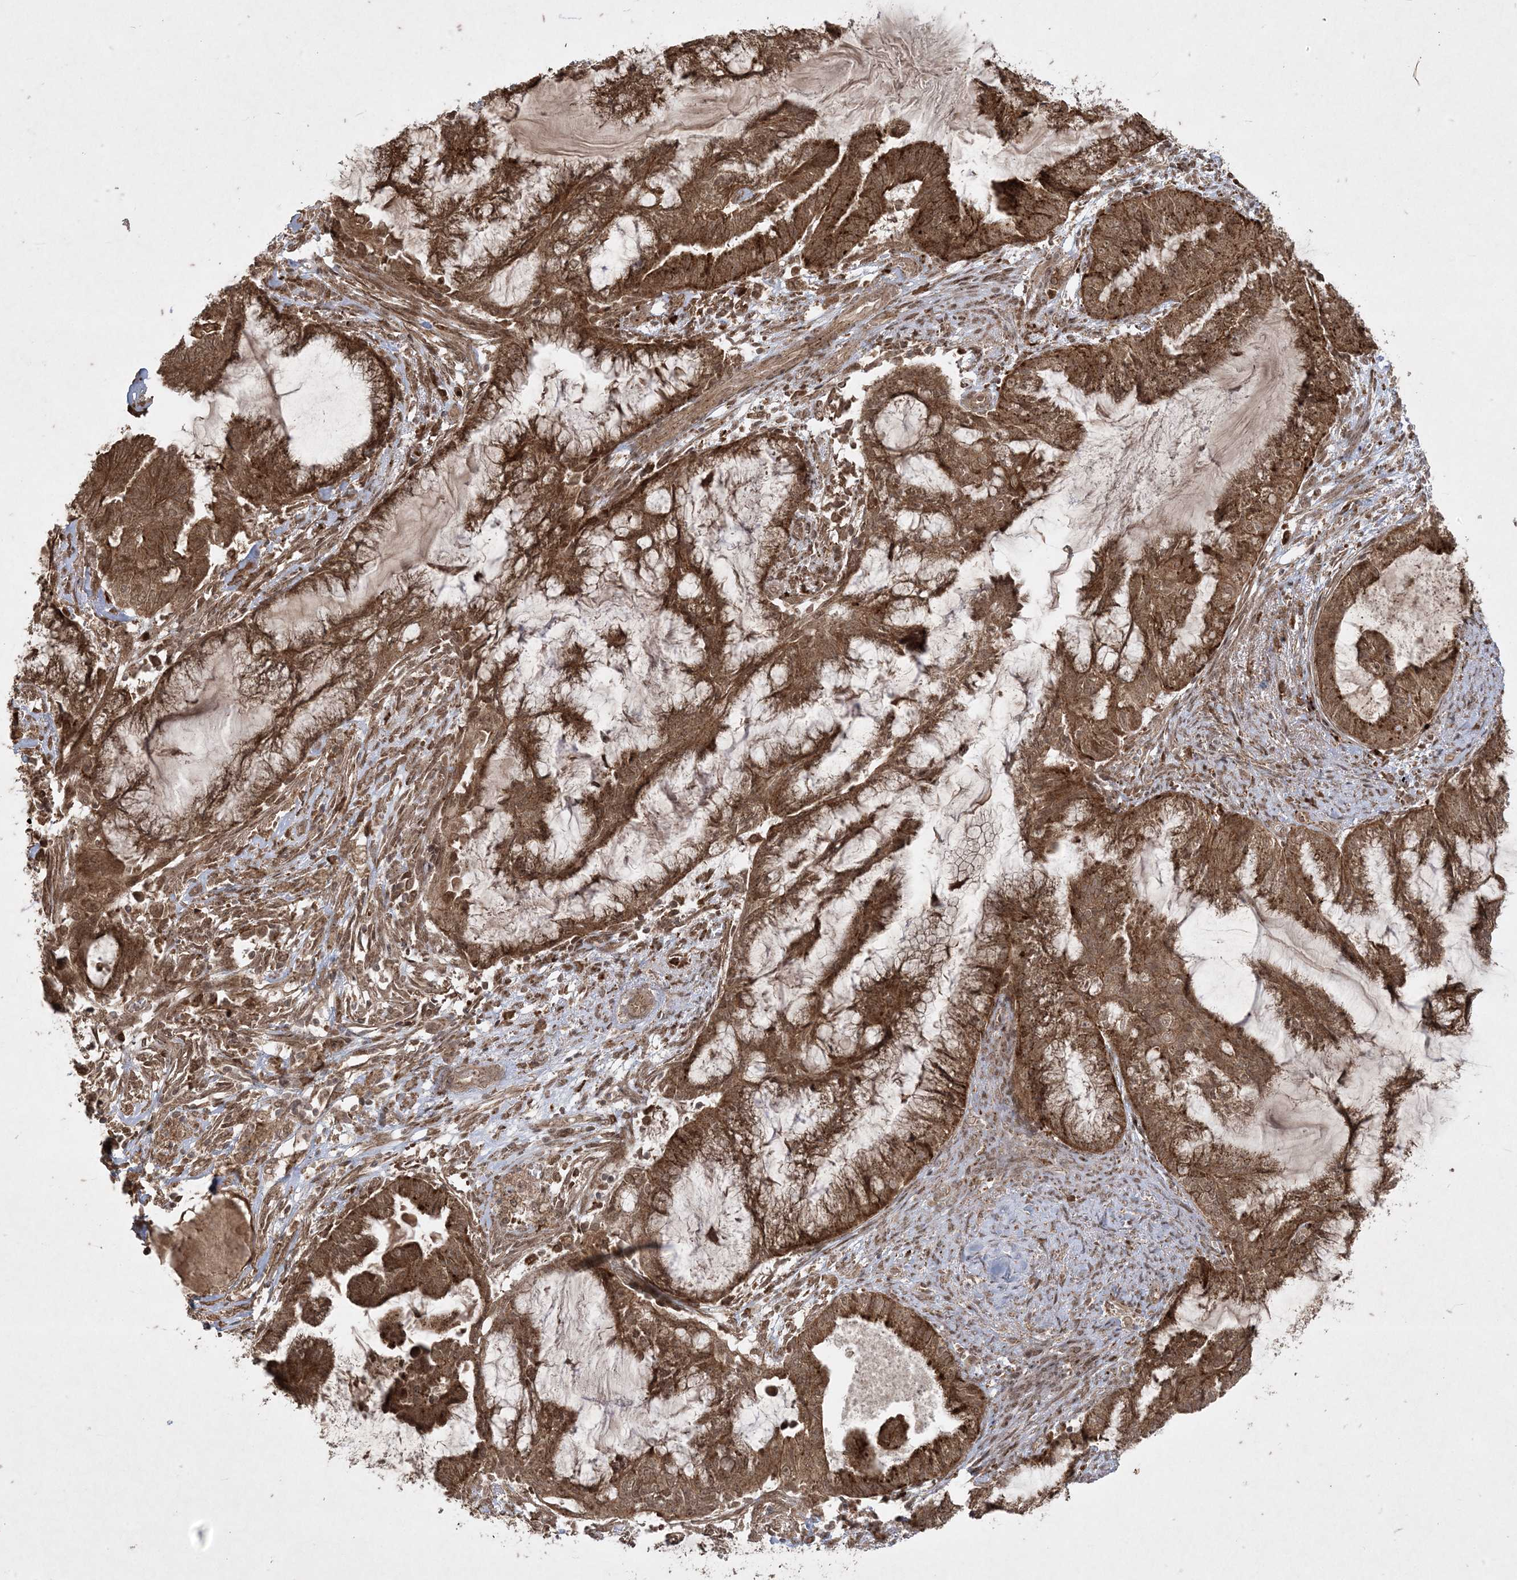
{"staining": {"intensity": "strong", "quantity": ">75%", "location": "cytoplasmic/membranous"}, "tissue": "endometrial cancer", "cell_type": "Tumor cells", "image_type": "cancer", "snomed": [{"axis": "morphology", "description": "Adenocarcinoma, NOS"}, {"axis": "topography", "description": "Endometrium"}], "caption": "This photomicrograph displays IHC staining of human adenocarcinoma (endometrial), with high strong cytoplasmic/membranous expression in approximately >75% of tumor cells.", "gene": "RRAS", "patient": {"sex": "female", "age": 86}}